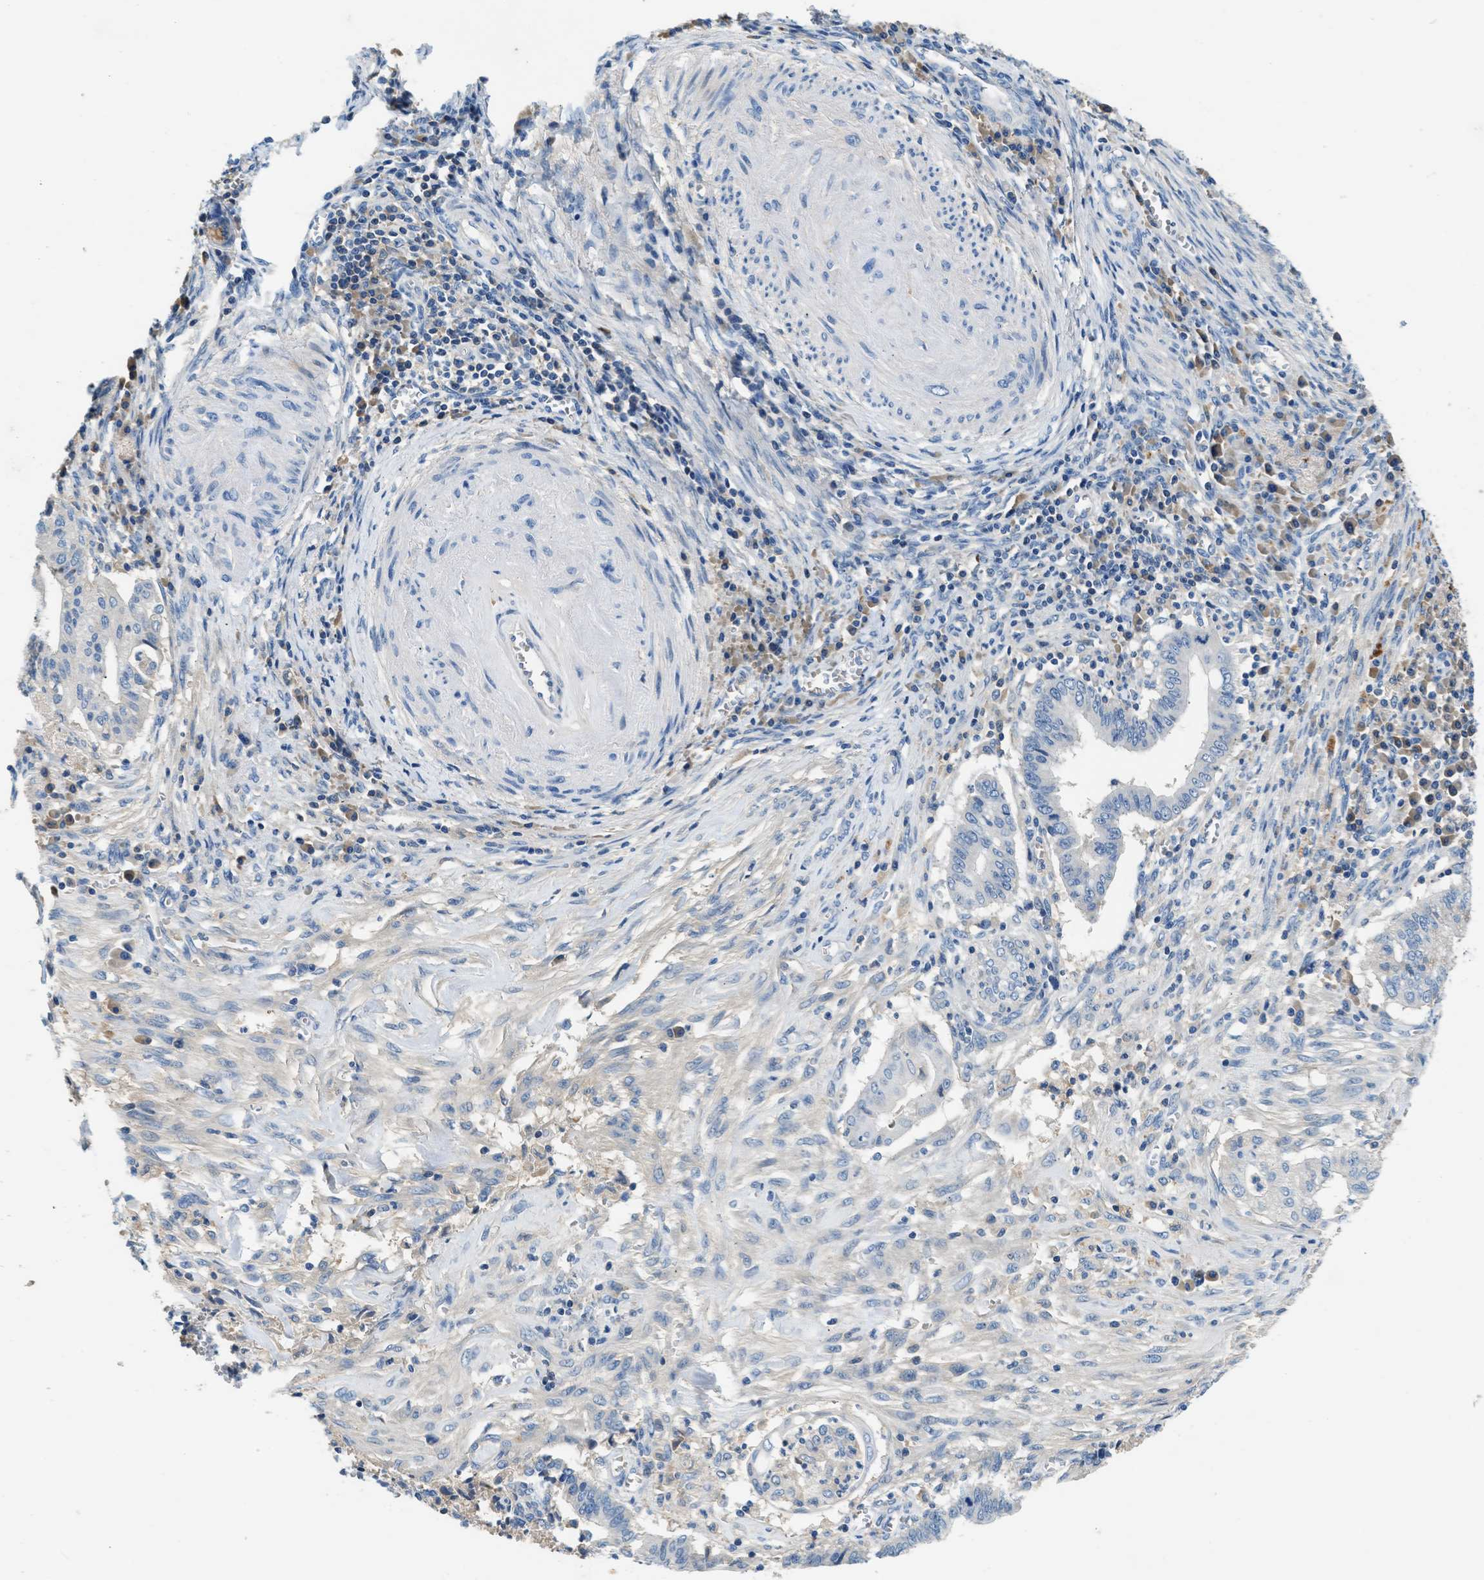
{"staining": {"intensity": "negative", "quantity": "none", "location": "none"}, "tissue": "cervical cancer", "cell_type": "Tumor cells", "image_type": "cancer", "snomed": [{"axis": "morphology", "description": "Adenocarcinoma, NOS"}, {"axis": "topography", "description": "Cervix"}], "caption": "Immunohistochemistry of cervical cancer shows no positivity in tumor cells.", "gene": "RWDD2B", "patient": {"sex": "female", "age": 44}}